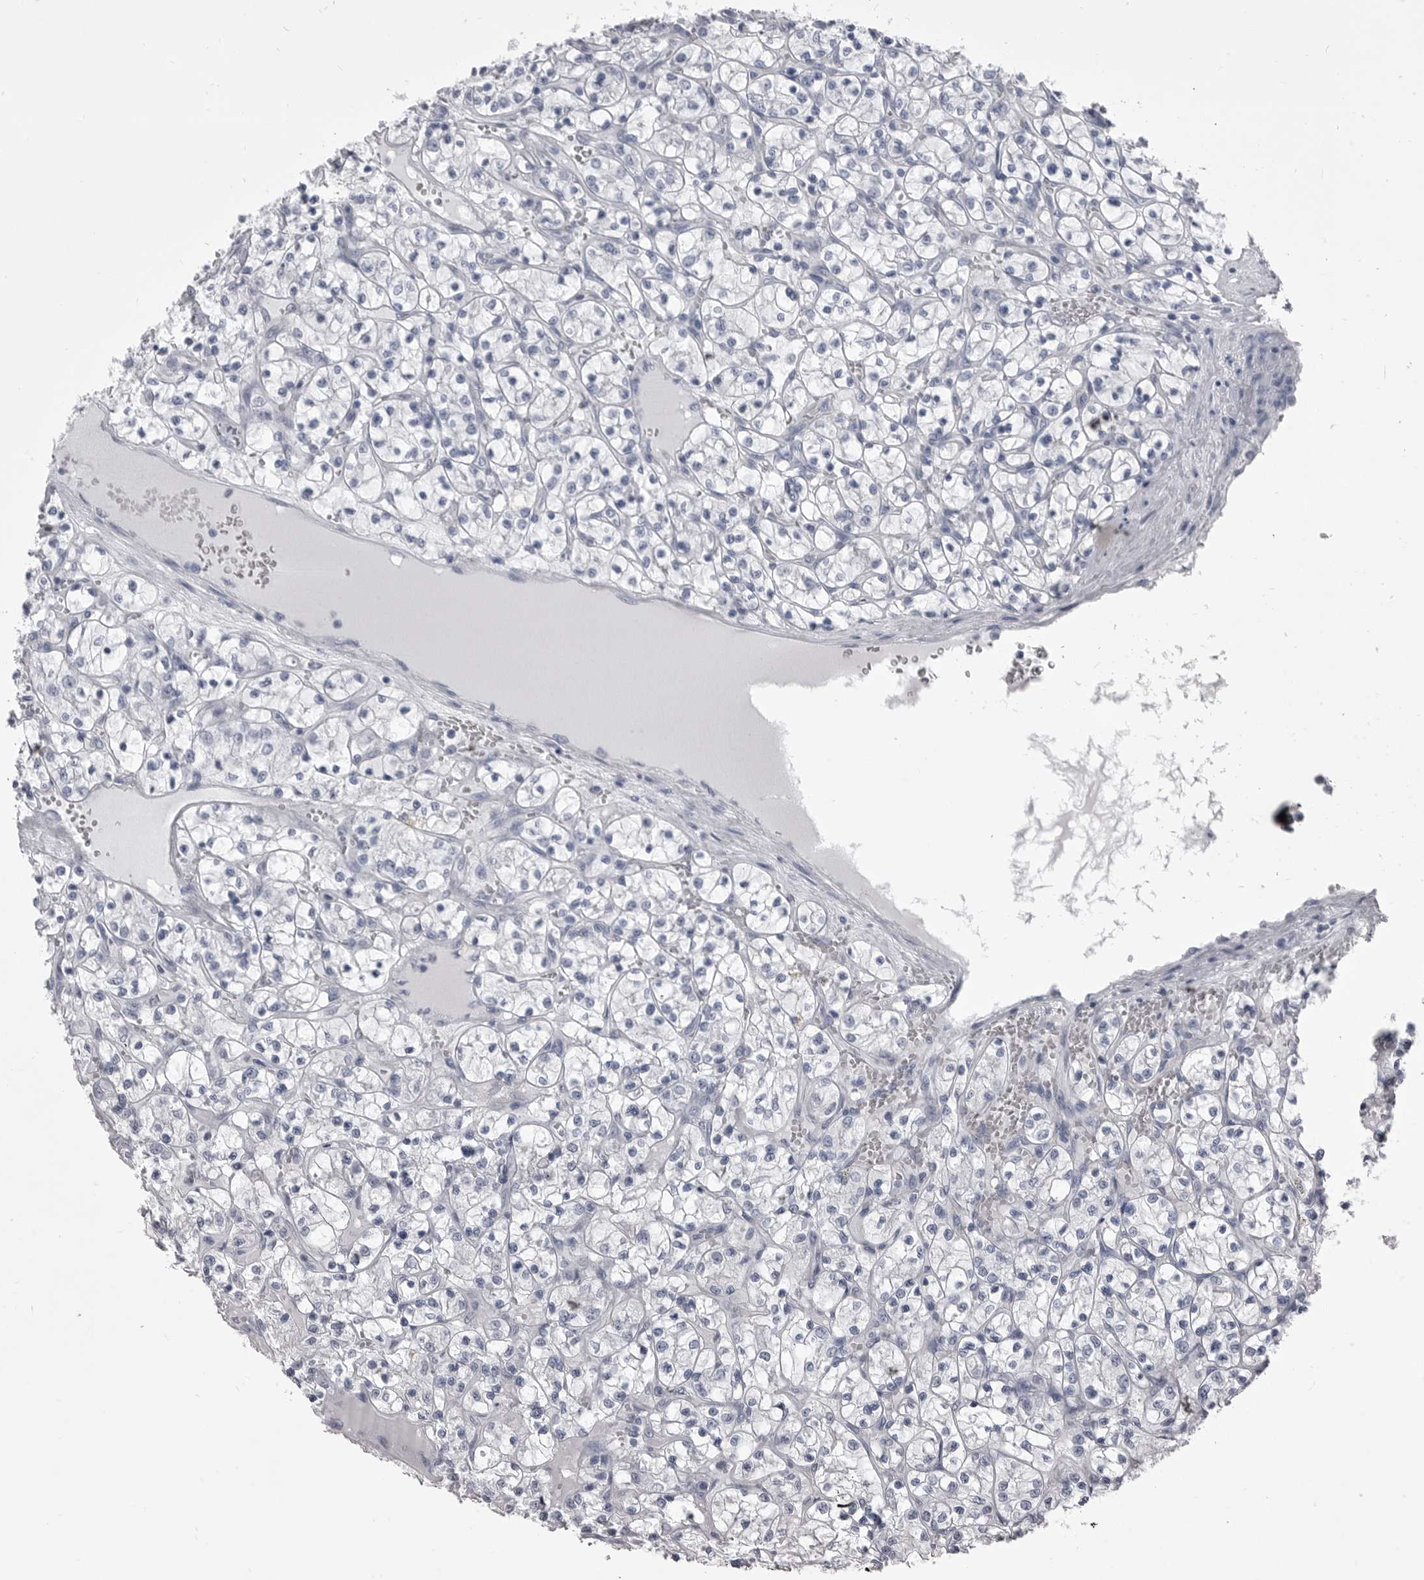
{"staining": {"intensity": "negative", "quantity": "none", "location": "none"}, "tissue": "renal cancer", "cell_type": "Tumor cells", "image_type": "cancer", "snomed": [{"axis": "morphology", "description": "Adenocarcinoma, NOS"}, {"axis": "topography", "description": "Kidney"}], "caption": "Immunohistochemical staining of human renal cancer (adenocarcinoma) exhibits no significant positivity in tumor cells.", "gene": "ANK2", "patient": {"sex": "female", "age": 69}}